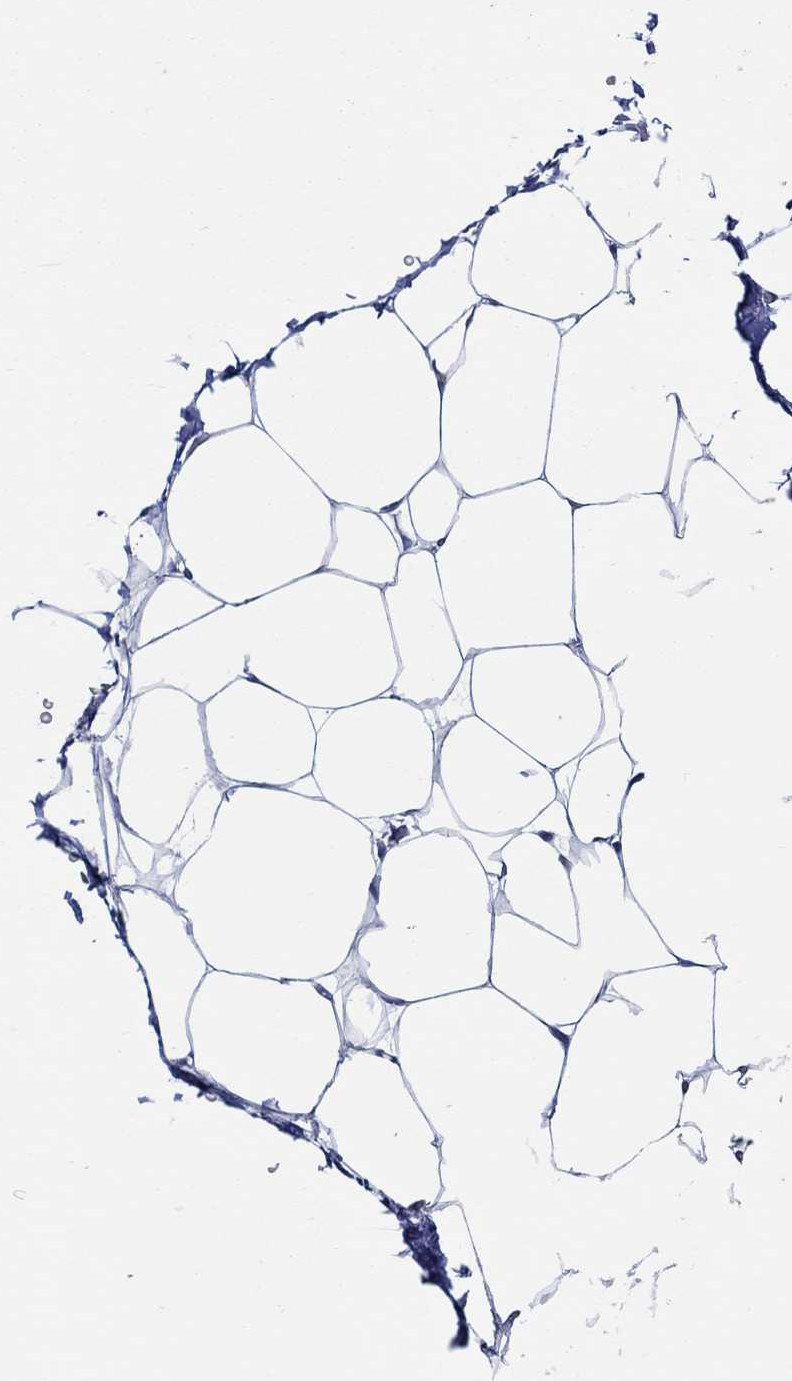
{"staining": {"intensity": "negative", "quantity": "none", "location": "none"}, "tissue": "adipose tissue", "cell_type": "Adipocytes", "image_type": "normal", "snomed": [{"axis": "morphology", "description": "Normal tissue, NOS"}, {"axis": "topography", "description": "Adipose tissue"}], "caption": "Immunohistochemistry photomicrograph of normal adipose tissue: adipose tissue stained with DAB (3,3'-diaminobenzidine) displays no significant protein positivity in adipocytes. (Brightfield microscopy of DAB immunohistochemistry (IHC) at high magnification).", "gene": "SKOR1", "patient": {"sex": "male", "age": 57}}